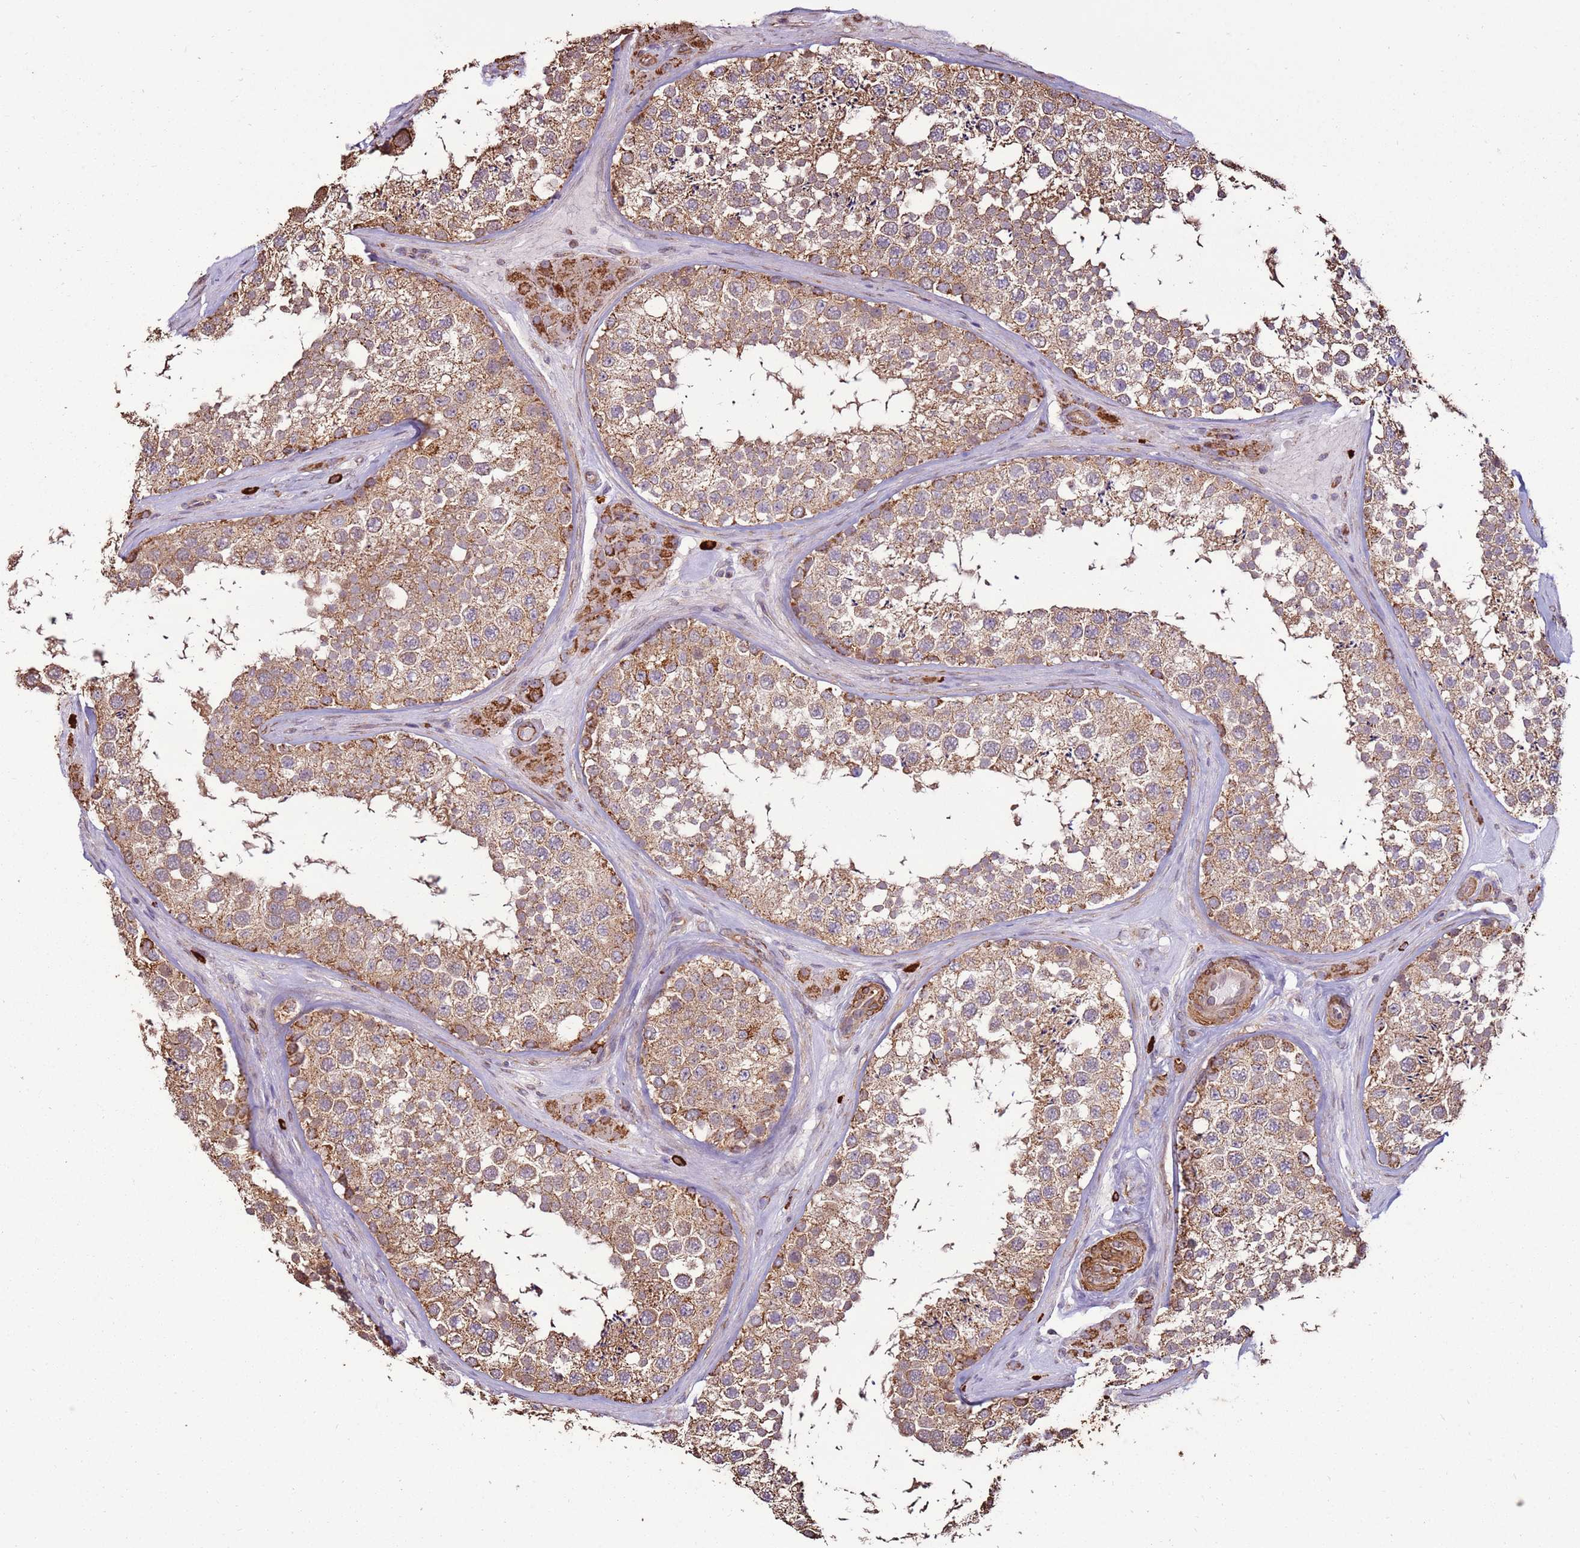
{"staining": {"intensity": "moderate", "quantity": ">75%", "location": "cytoplasmic/membranous"}, "tissue": "testis", "cell_type": "Cells in seminiferous ducts", "image_type": "normal", "snomed": [{"axis": "morphology", "description": "Normal tissue, NOS"}, {"axis": "topography", "description": "Testis"}], "caption": "This image displays normal testis stained with immunohistochemistry (IHC) to label a protein in brown. The cytoplasmic/membranous of cells in seminiferous ducts show moderate positivity for the protein. Nuclei are counter-stained blue.", "gene": "DDX59", "patient": {"sex": "male", "age": 46}}